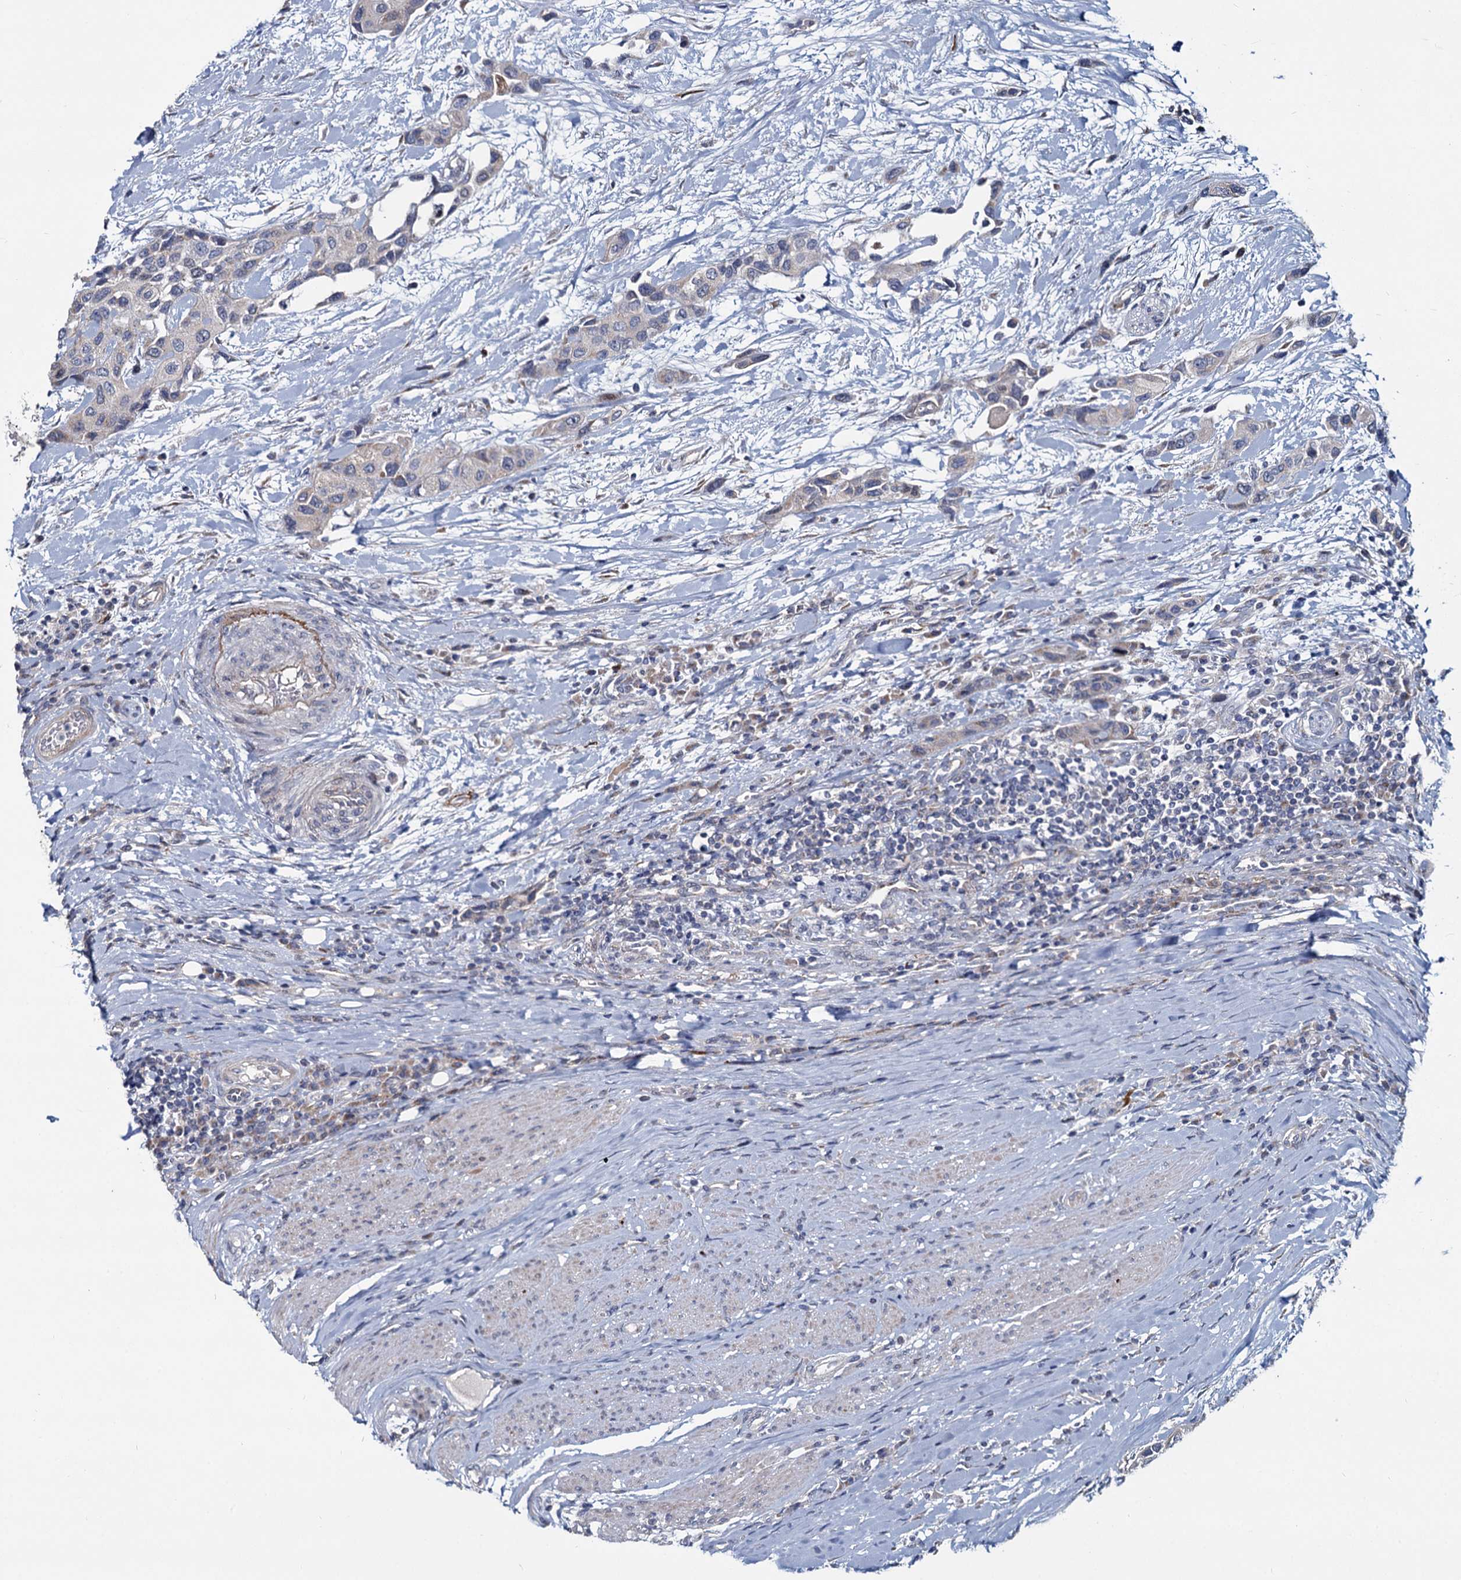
{"staining": {"intensity": "negative", "quantity": "none", "location": "none"}, "tissue": "urothelial cancer", "cell_type": "Tumor cells", "image_type": "cancer", "snomed": [{"axis": "morphology", "description": "Normal tissue, NOS"}, {"axis": "morphology", "description": "Urothelial carcinoma, High grade"}, {"axis": "topography", "description": "Vascular tissue"}, {"axis": "topography", "description": "Urinary bladder"}], "caption": "A high-resolution image shows immunohistochemistry (IHC) staining of urothelial carcinoma (high-grade), which displays no significant staining in tumor cells. (Stains: DAB immunohistochemistry with hematoxylin counter stain, Microscopy: brightfield microscopy at high magnification).", "gene": "DCUN1D2", "patient": {"sex": "female", "age": 56}}